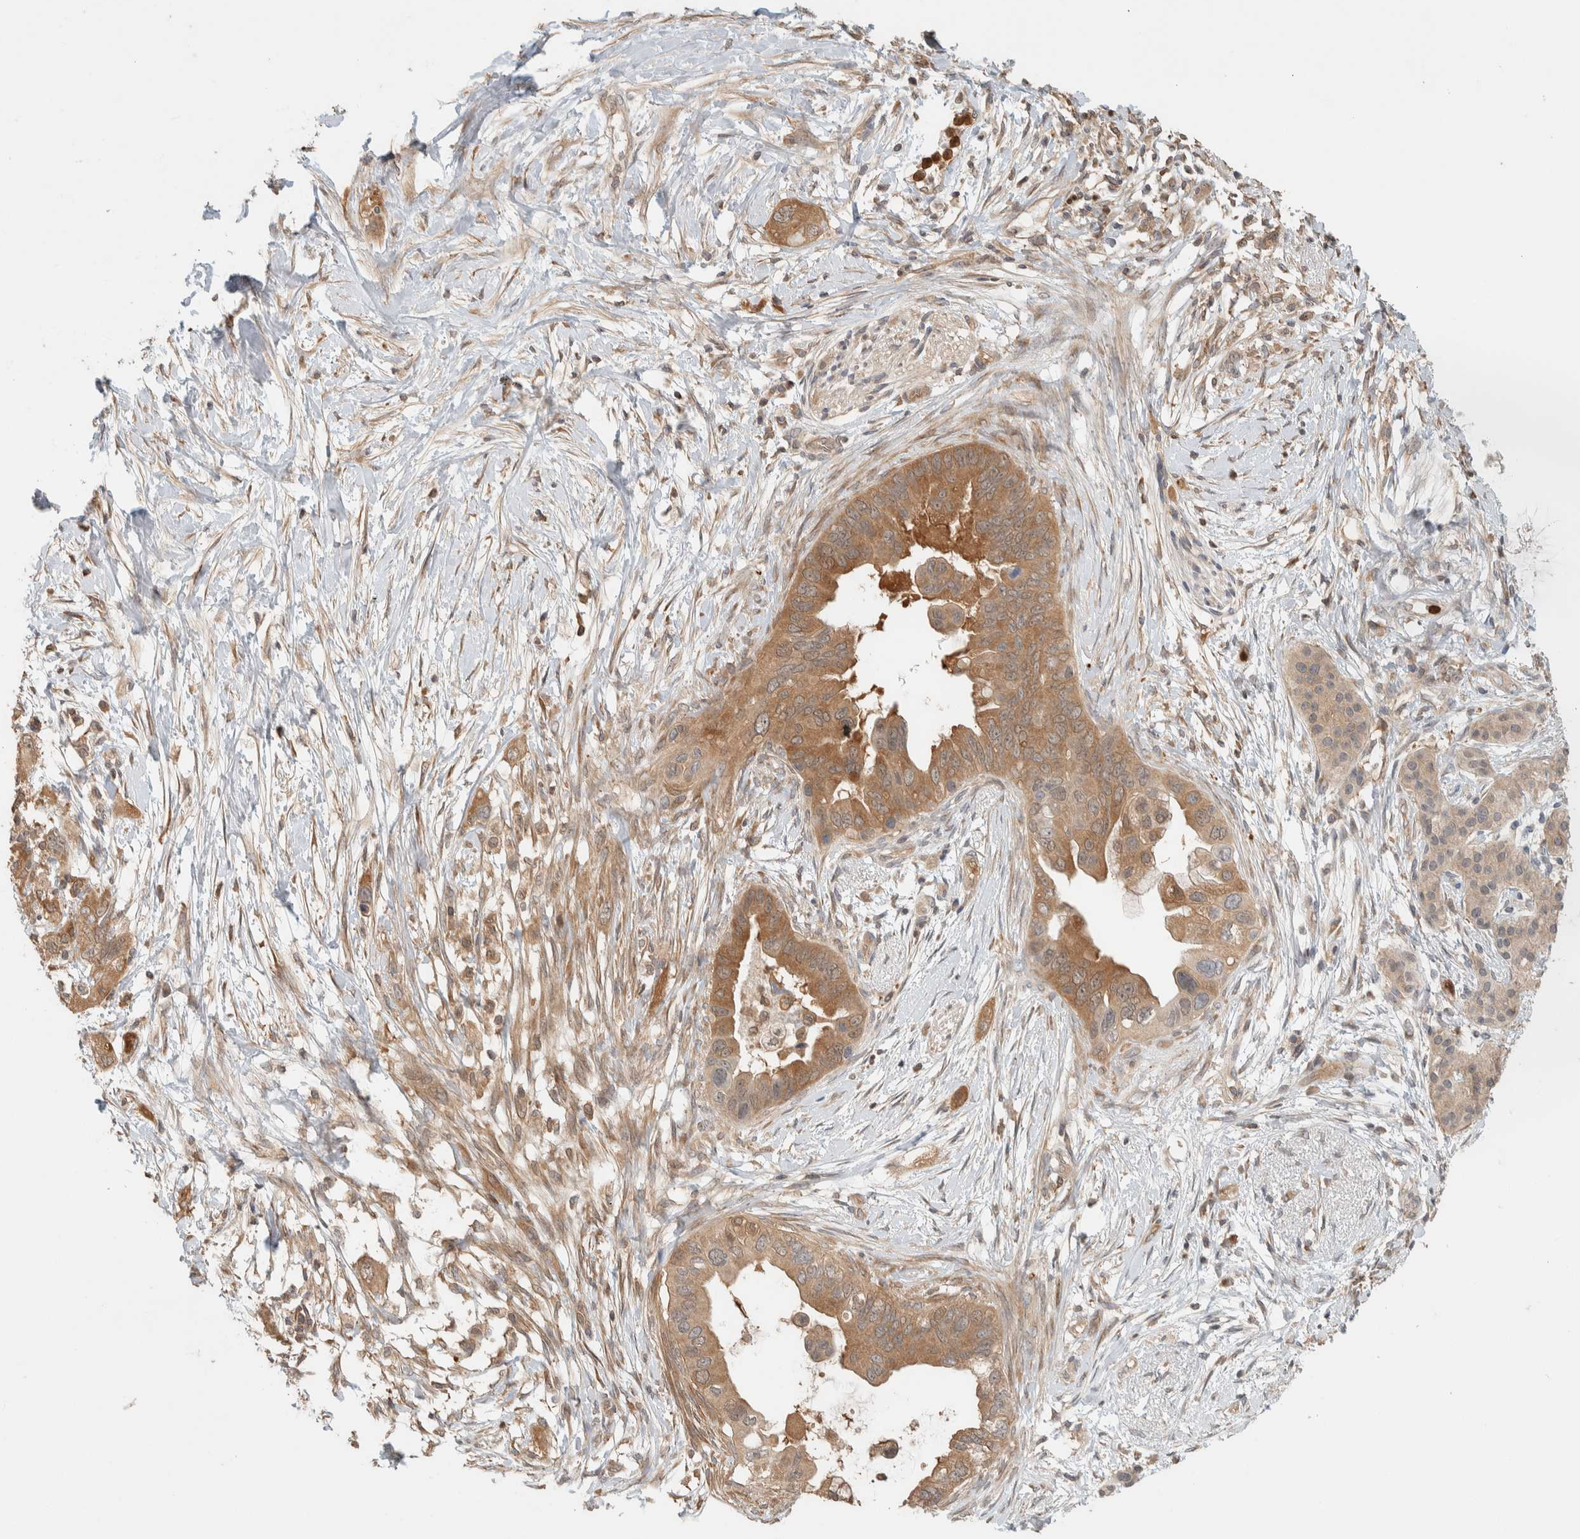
{"staining": {"intensity": "moderate", "quantity": ">75%", "location": "cytoplasmic/membranous"}, "tissue": "pancreatic cancer", "cell_type": "Tumor cells", "image_type": "cancer", "snomed": [{"axis": "morphology", "description": "Adenocarcinoma, NOS"}, {"axis": "topography", "description": "Pancreas"}], "caption": "Human adenocarcinoma (pancreatic) stained with a protein marker exhibits moderate staining in tumor cells.", "gene": "ADSS2", "patient": {"sex": "female", "age": 56}}